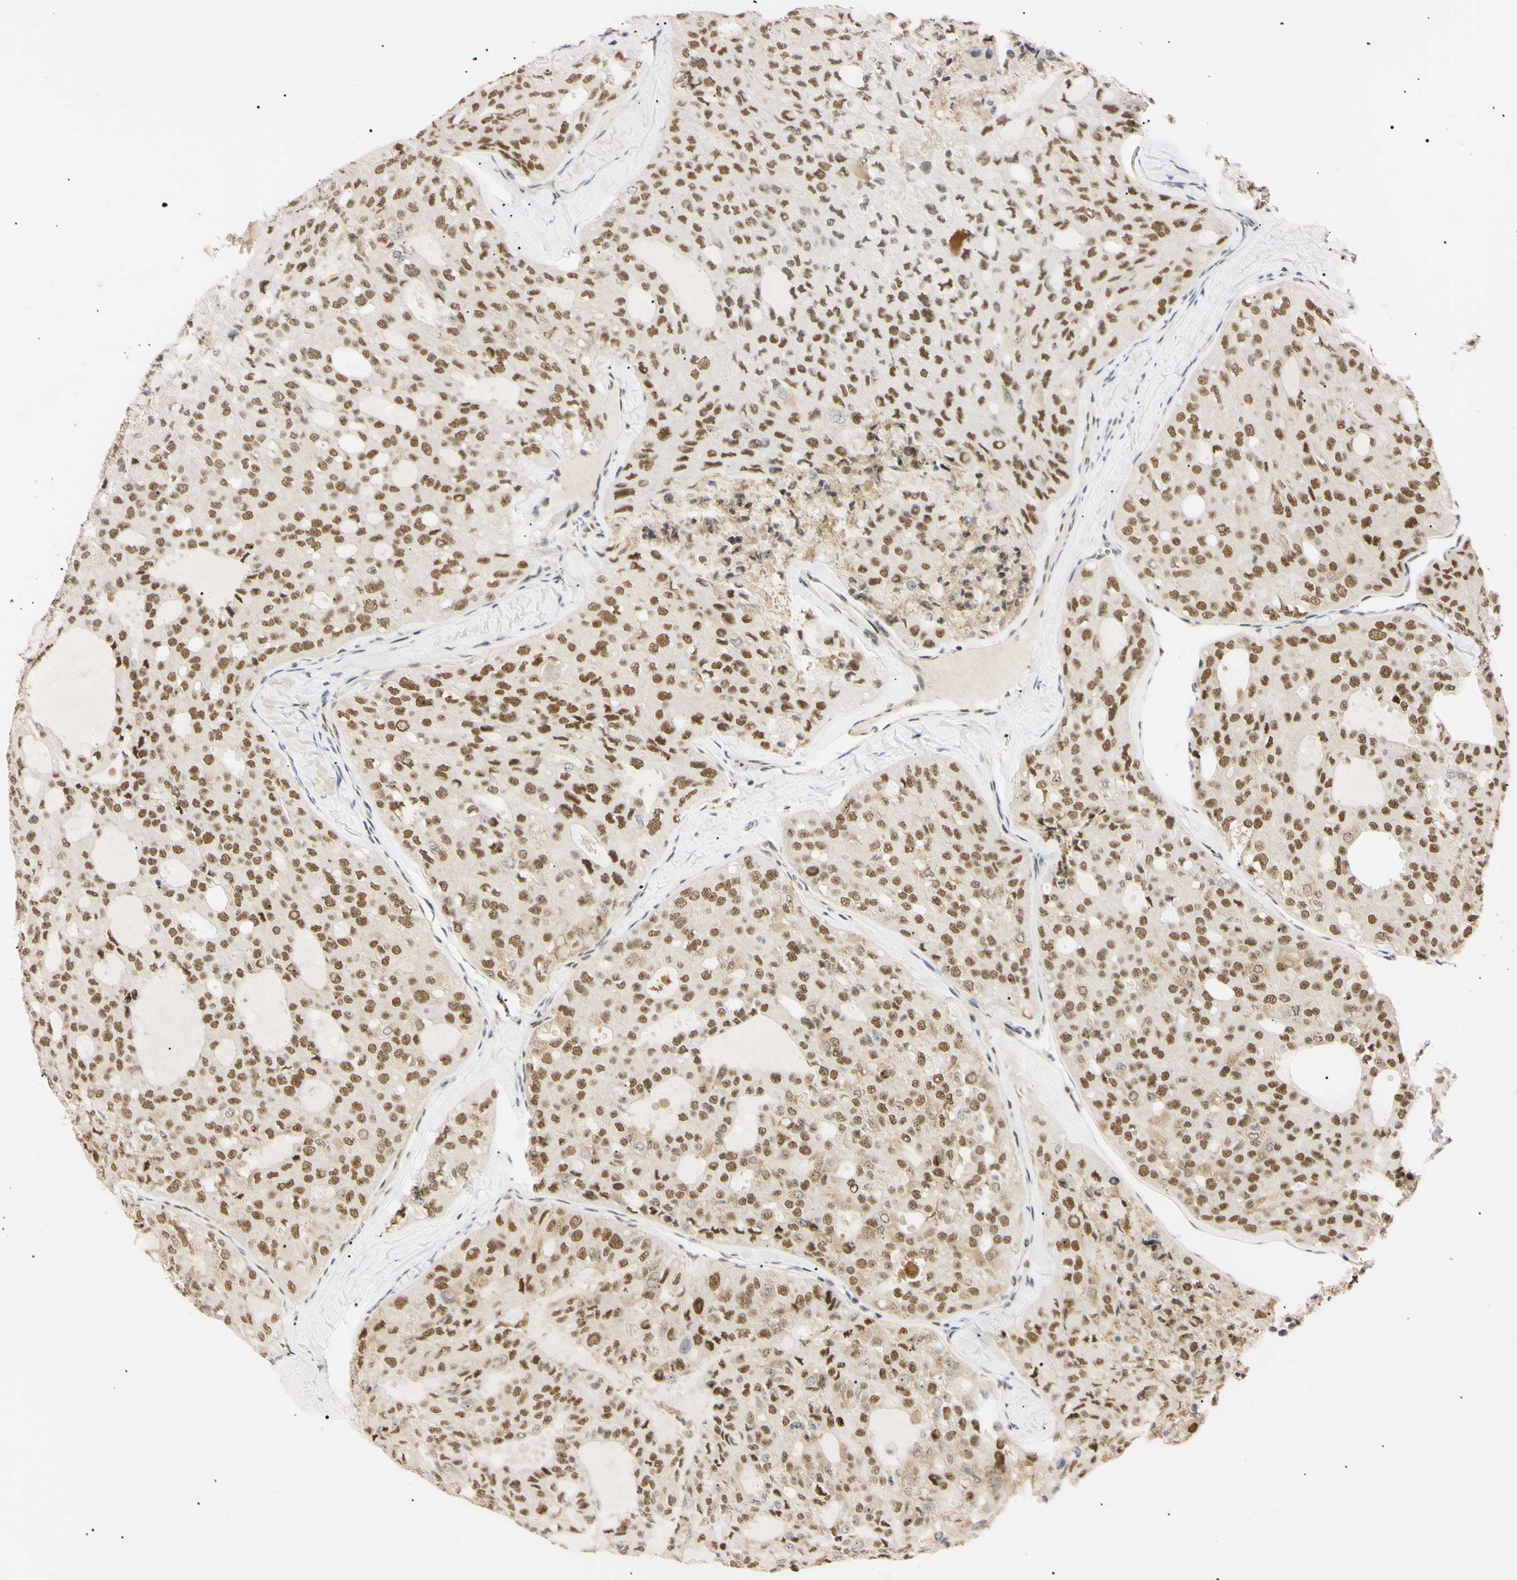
{"staining": {"intensity": "moderate", "quantity": ">75%", "location": "nuclear"}, "tissue": "thyroid cancer", "cell_type": "Tumor cells", "image_type": "cancer", "snomed": [{"axis": "morphology", "description": "Follicular adenoma carcinoma, NOS"}, {"axis": "topography", "description": "Thyroid gland"}], "caption": "About >75% of tumor cells in human follicular adenoma carcinoma (thyroid) display moderate nuclear protein positivity as visualized by brown immunohistochemical staining.", "gene": "ZNF134", "patient": {"sex": "male", "age": 75}}